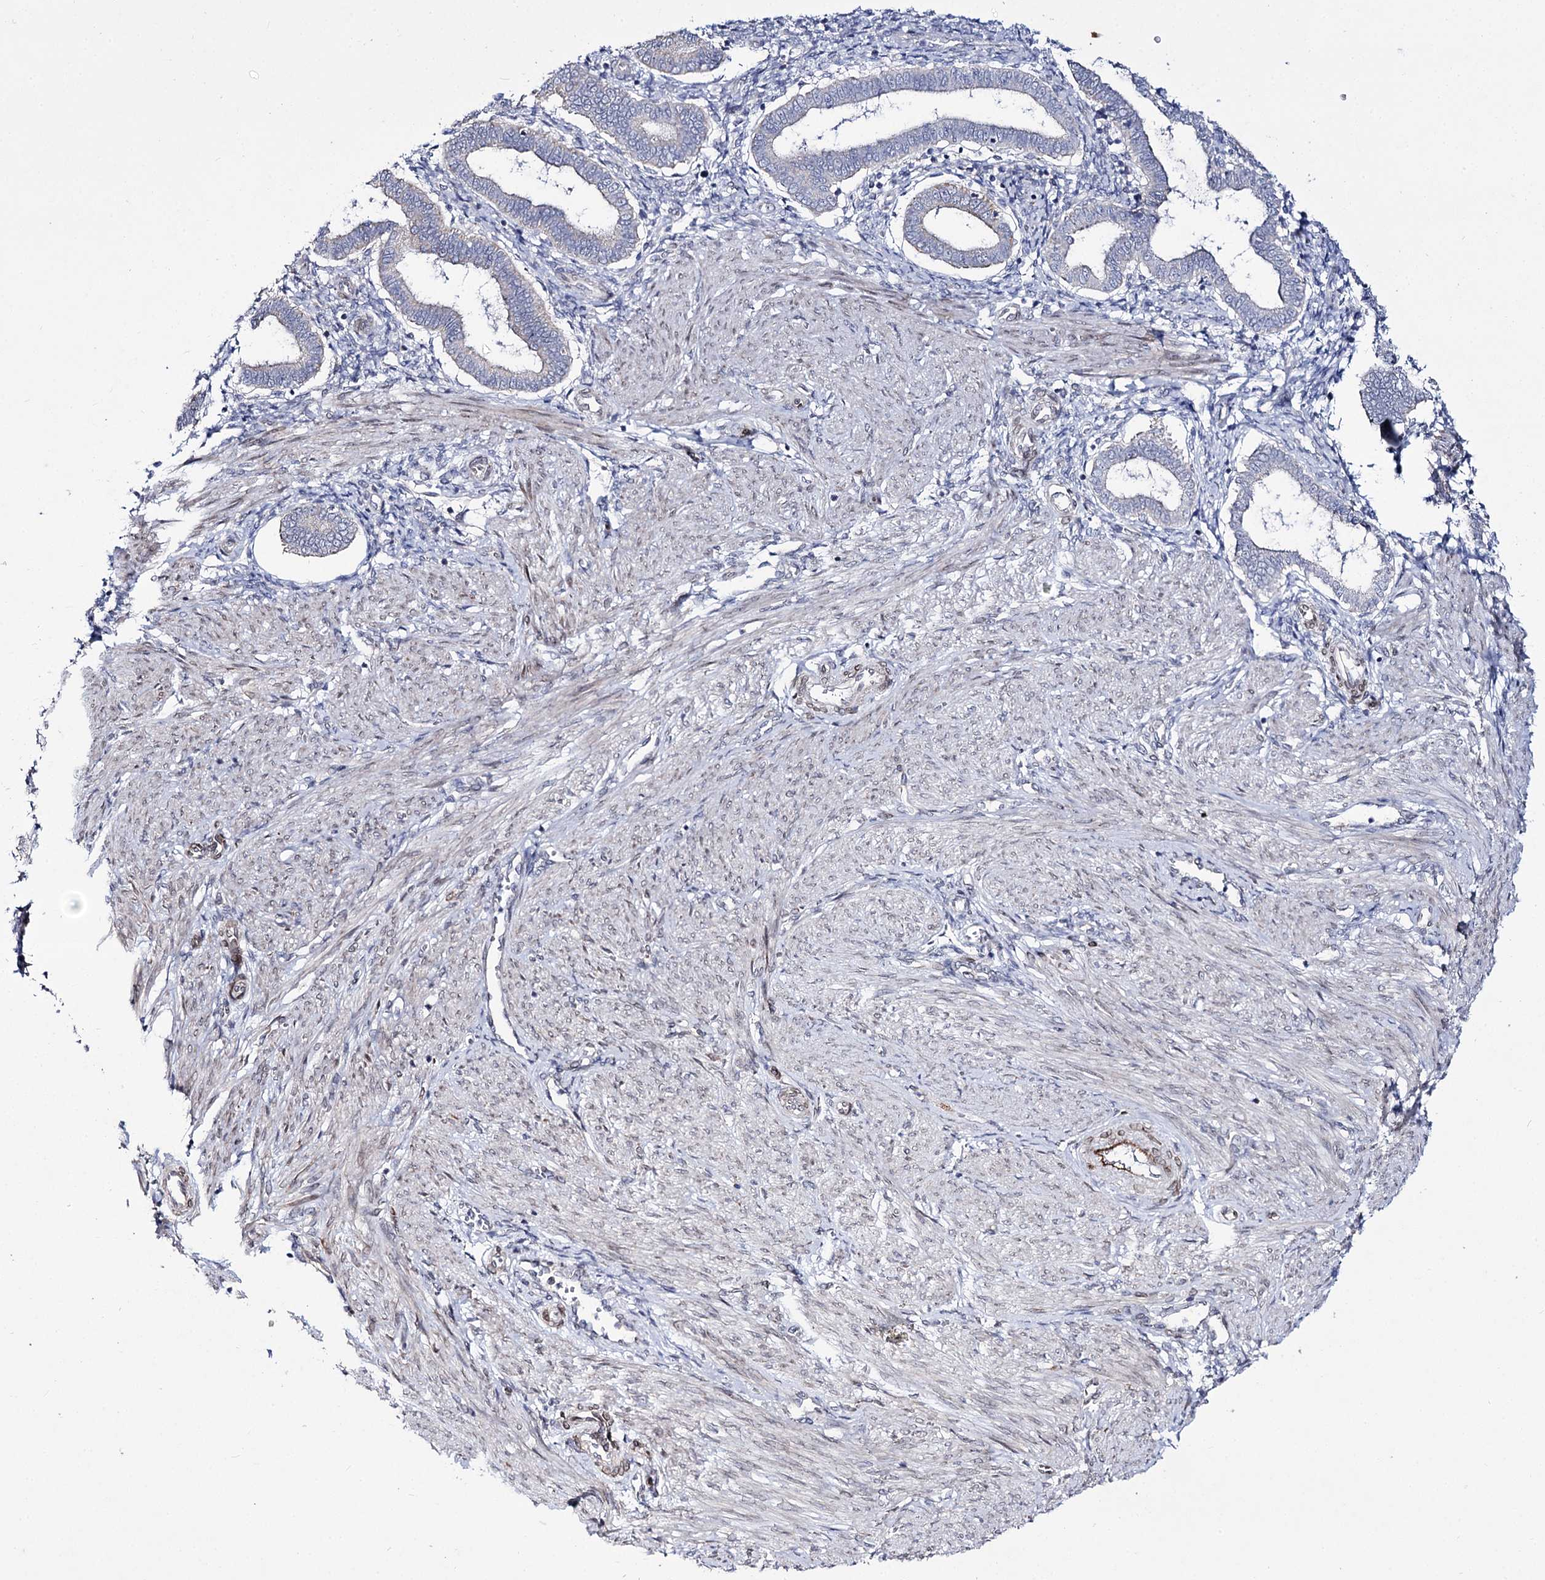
{"staining": {"intensity": "negative", "quantity": "none", "location": "none"}, "tissue": "endometrium", "cell_type": "Cells in endometrial stroma", "image_type": "normal", "snomed": [{"axis": "morphology", "description": "Normal tissue, NOS"}, {"axis": "topography", "description": "Endometrium"}], "caption": "IHC of normal endometrium reveals no positivity in cells in endometrial stroma. (Stains: DAB (3,3'-diaminobenzidine) IHC with hematoxylin counter stain, Microscopy: brightfield microscopy at high magnification).", "gene": "C11orf80", "patient": {"sex": "female", "age": 24}}